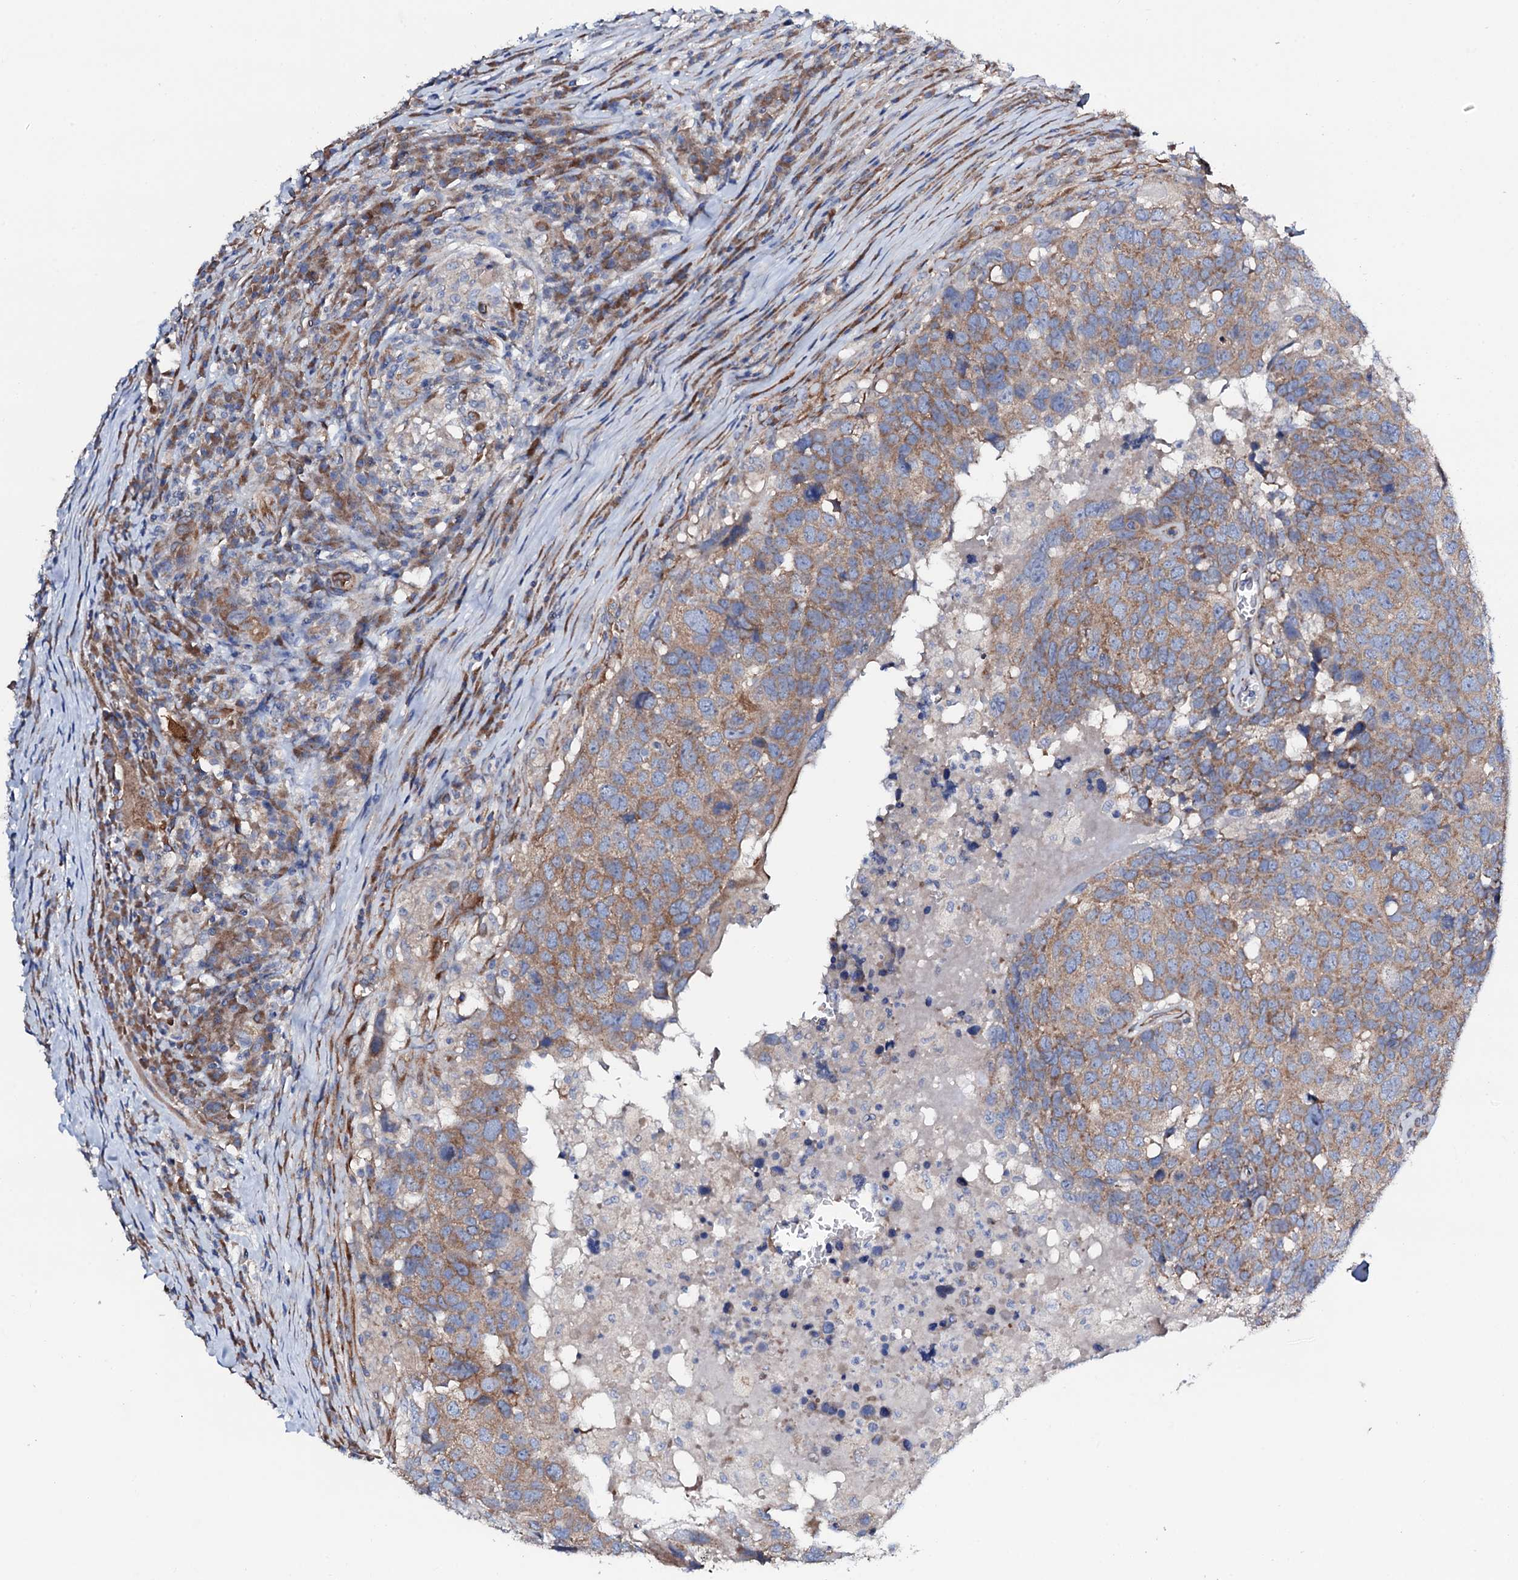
{"staining": {"intensity": "moderate", "quantity": ">75%", "location": "cytoplasmic/membranous"}, "tissue": "head and neck cancer", "cell_type": "Tumor cells", "image_type": "cancer", "snomed": [{"axis": "morphology", "description": "Squamous cell carcinoma, NOS"}, {"axis": "topography", "description": "Head-Neck"}], "caption": "Immunohistochemistry (IHC) of human head and neck squamous cell carcinoma reveals medium levels of moderate cytoplasmic/membranous staining in about >75% of tumor cells.", "gene": "STARD13", "patient": {"sex": "male", "age": 66}}